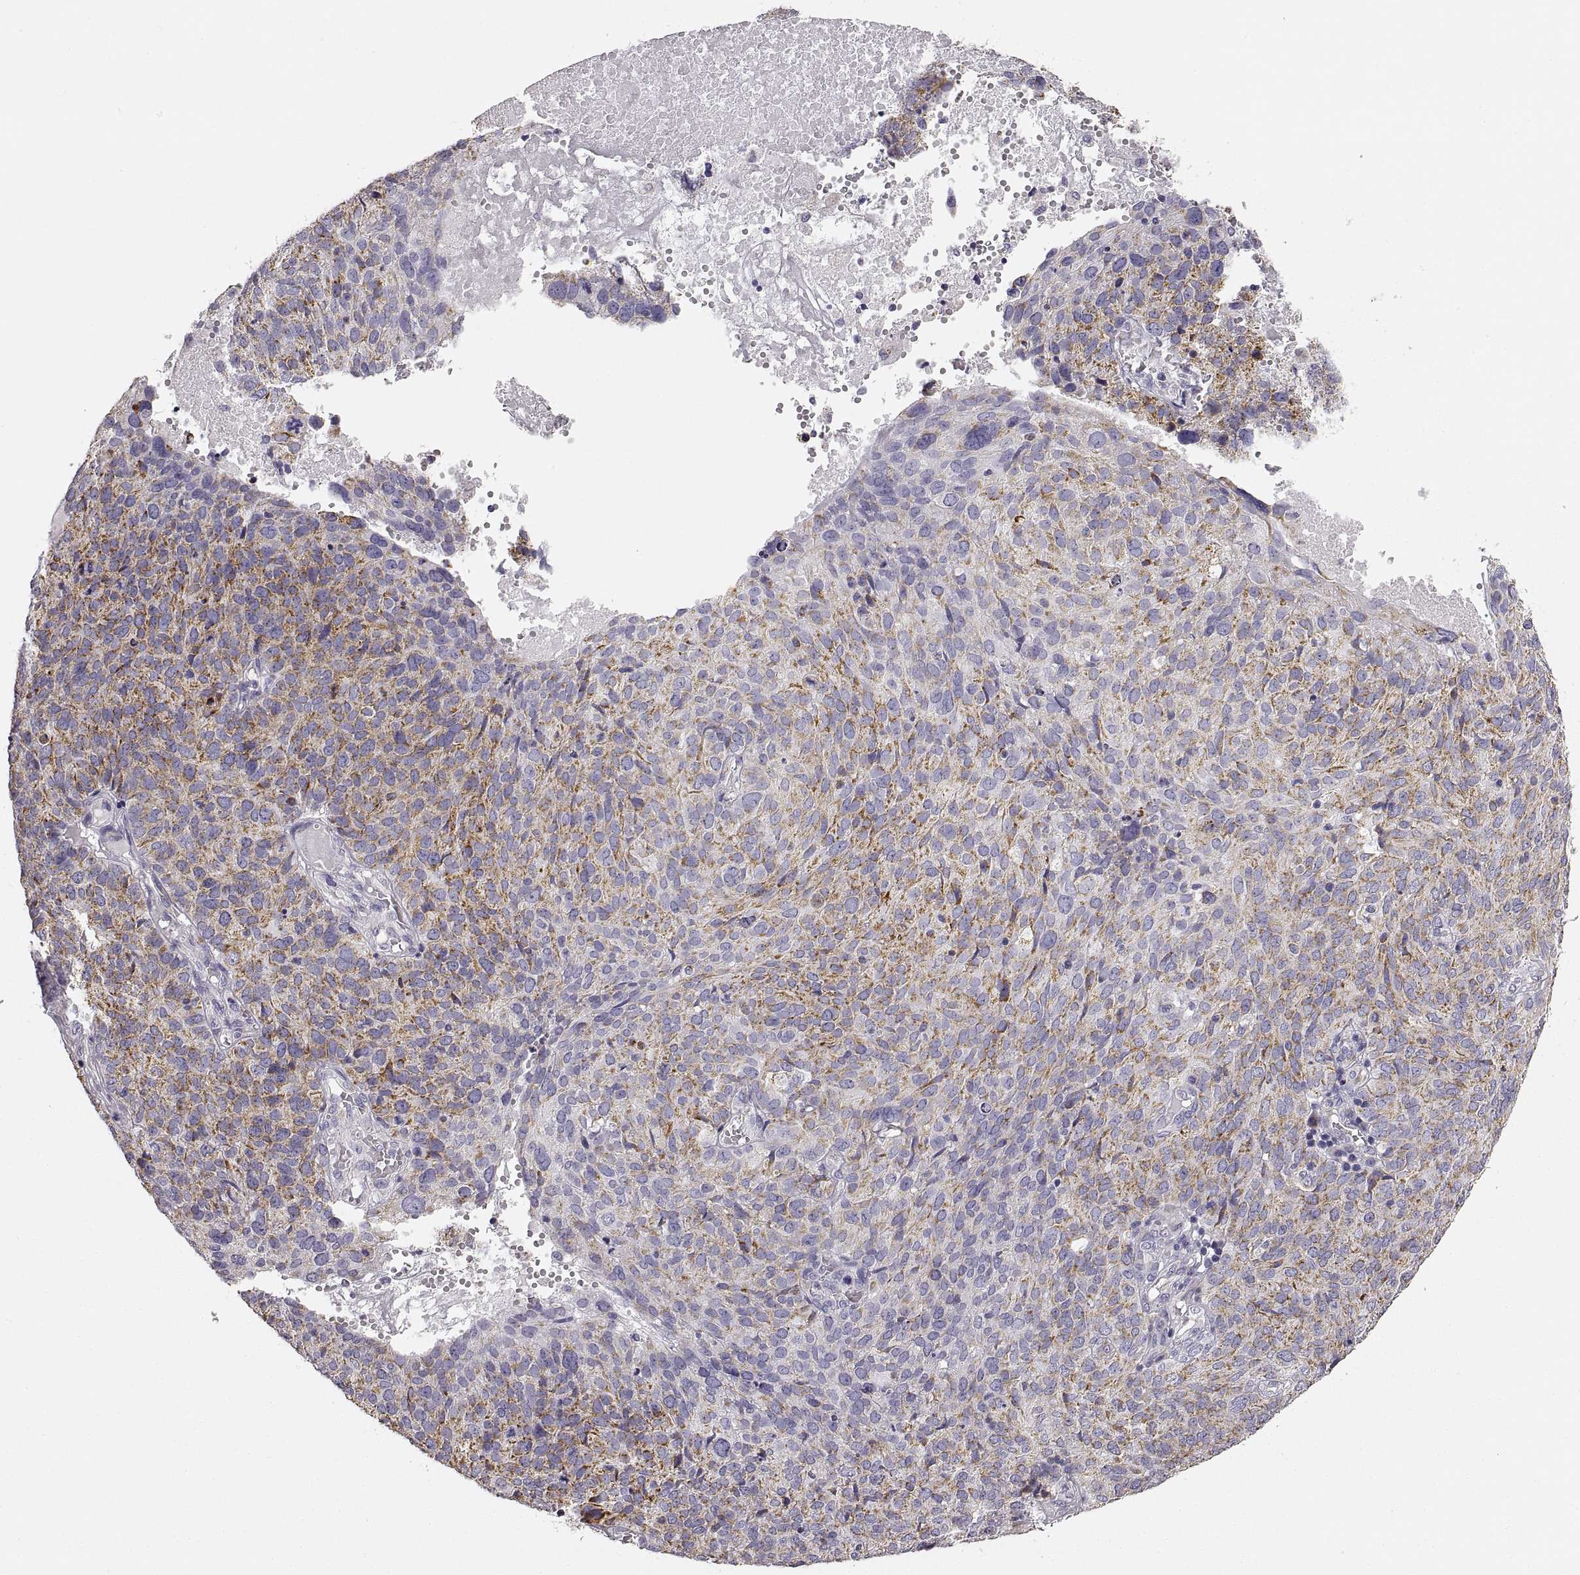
{"staining": {"intensity": "moderate", "quantity": "<25%", "location": "cytoplasmic/membranous"}, "tissue": "ovarian cancer", "cell_type": "Tumor cells", "image_type": "cancer", "snomed": [{"axis": "morphology", "description": "Carcinoma, endometroid"}, {"axis": "topography", "description": "Ovary"}], "caption": "This is an image of immunohistochemistry staining of ovarian cancer, which shows moderate positivity in the cytoplasmic/membranous of tumor cells.", "gene": "RDH13", "patient": {"sex": "female", "age": 58}}